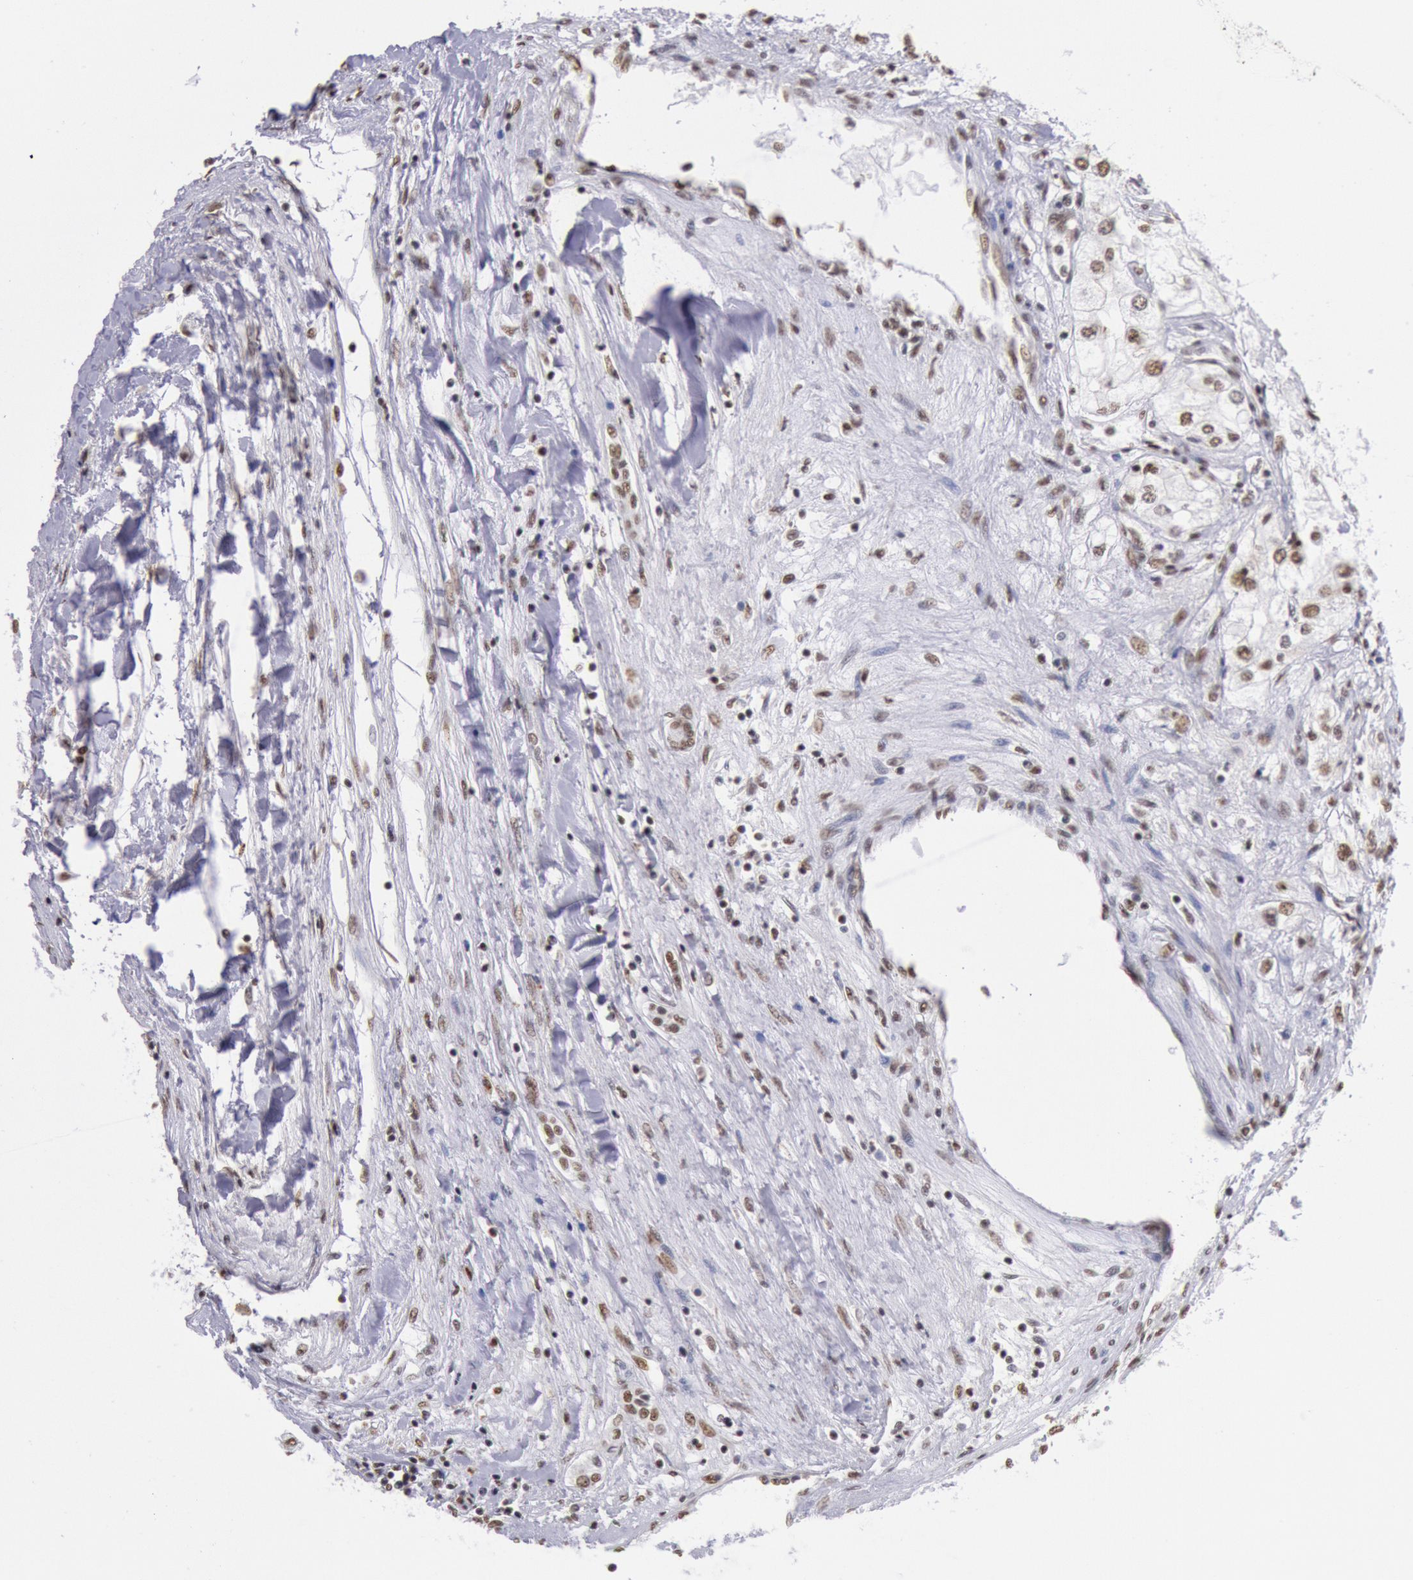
{"staining": {"intensity": "weak", "quantity": ">75%", "location": "nuclear"}, "tissue": "renal cancer", "cell_type": "Tumor cells", "image_type": "cancer", "snomed": [{"axis": "morphology", "description": "Adenocarcinoma, NOS"}, {"axis": "topography", "description": "Kidney"}], "caption": "The image demonstrates staining of renal cancer, revealing weak nuclear protein staining (brown color) within tumor cells. Ihc stains the protein of interest in brown and the nuclei are stained blue.", "gene": "SNRPD3", "patient": {"sex": "male", "age": 57}}